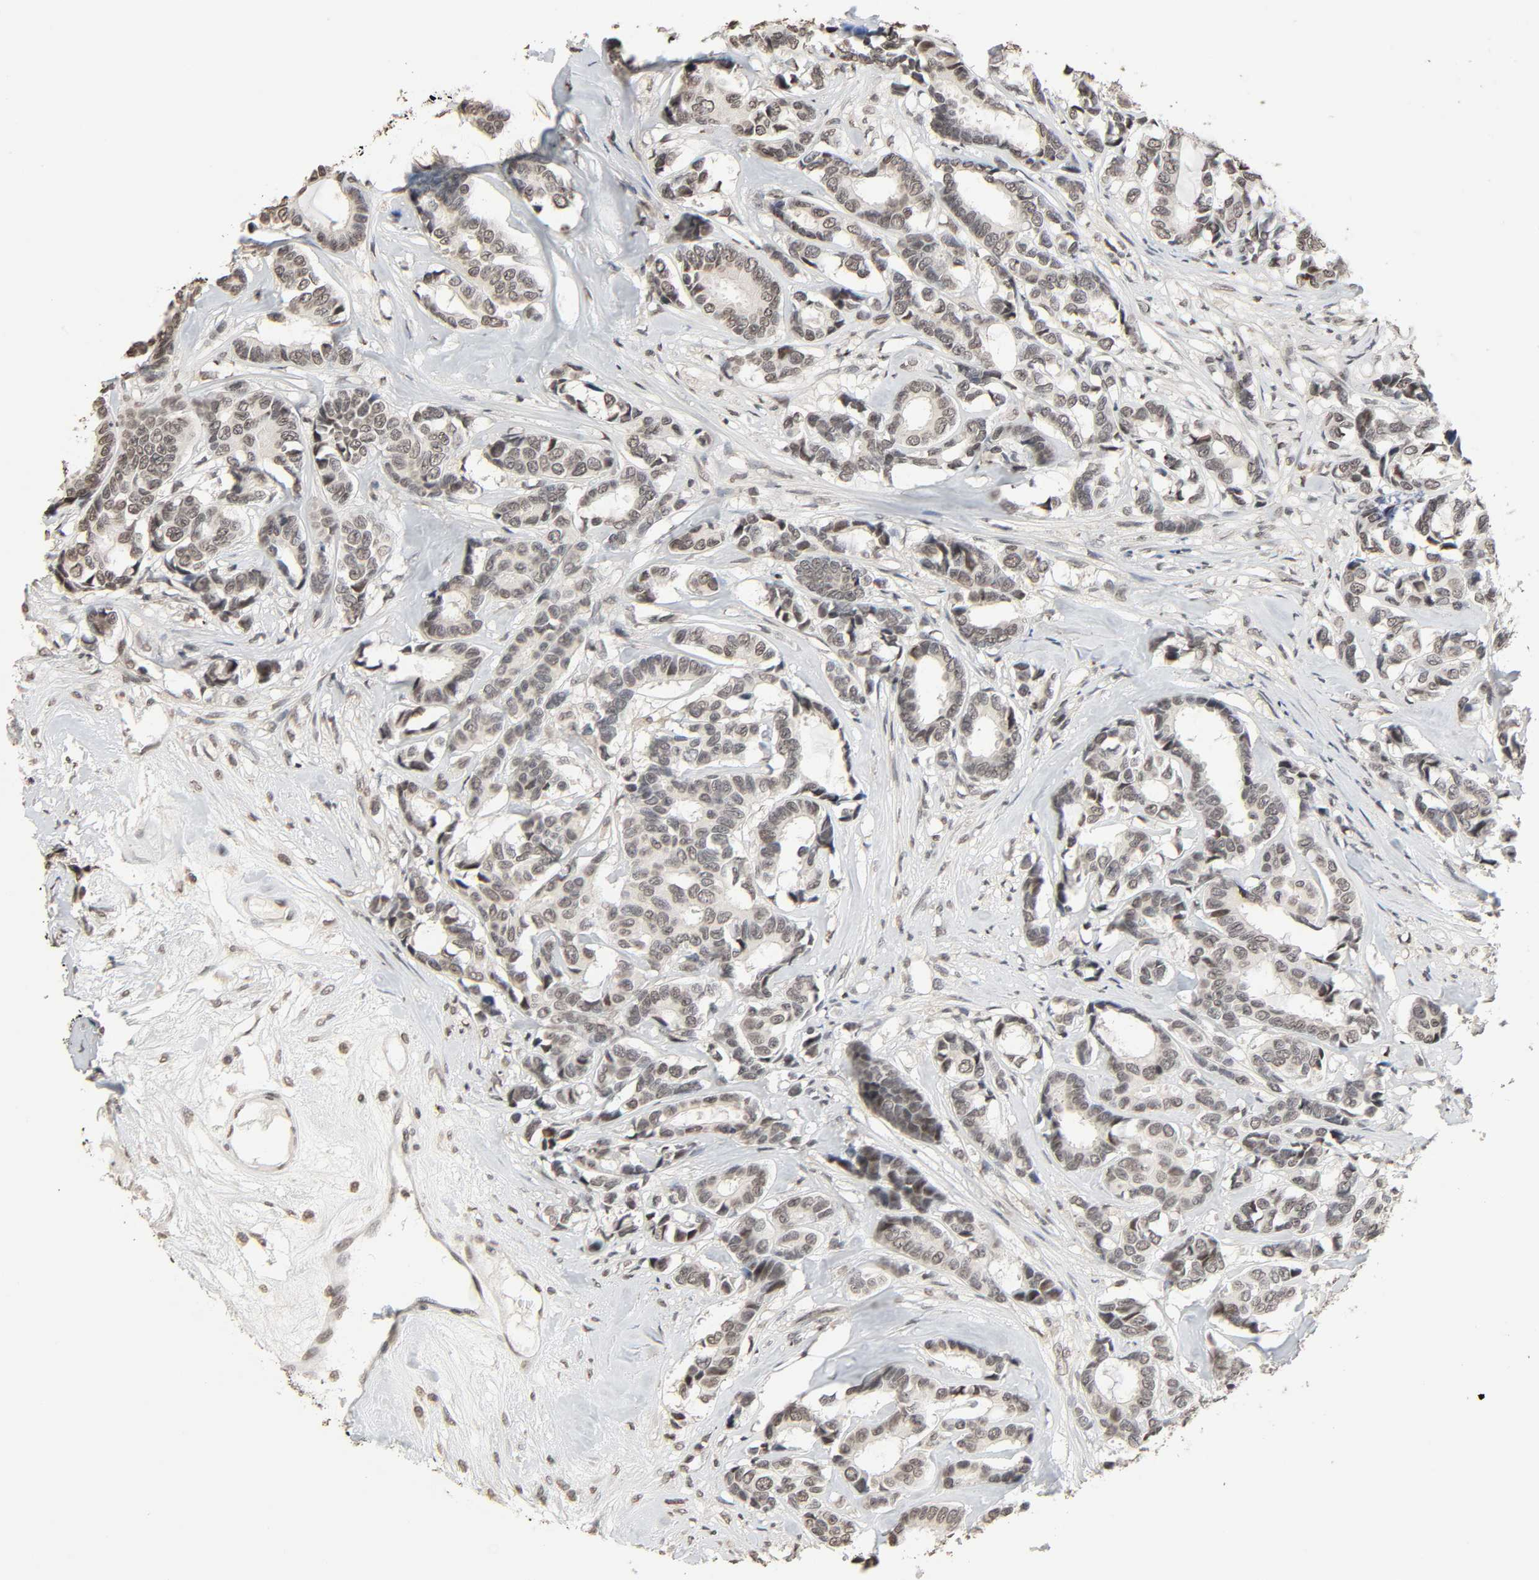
{"staining": {"intensity": "negative", "quantity": "none", "location": "none"}, "tissue": "breast cancer", "cell_type": "Tumor cells", "image_type": "cancer", "snomed": [{"axis": "morphology", "description": "Duct carcinoma"}, {"axis": "topography", "description": "Breast"}], "caption": "High magnification brightfield microscopy of breast invasive ductal carcinoma stained with DAB (3,3'-diaminobenzidine) (brown) and counterstained with hematoxylin (blue): tumor cells show no significant staining.", "gene": "STK4", "patient": {"sex": "female", "age": 87}}